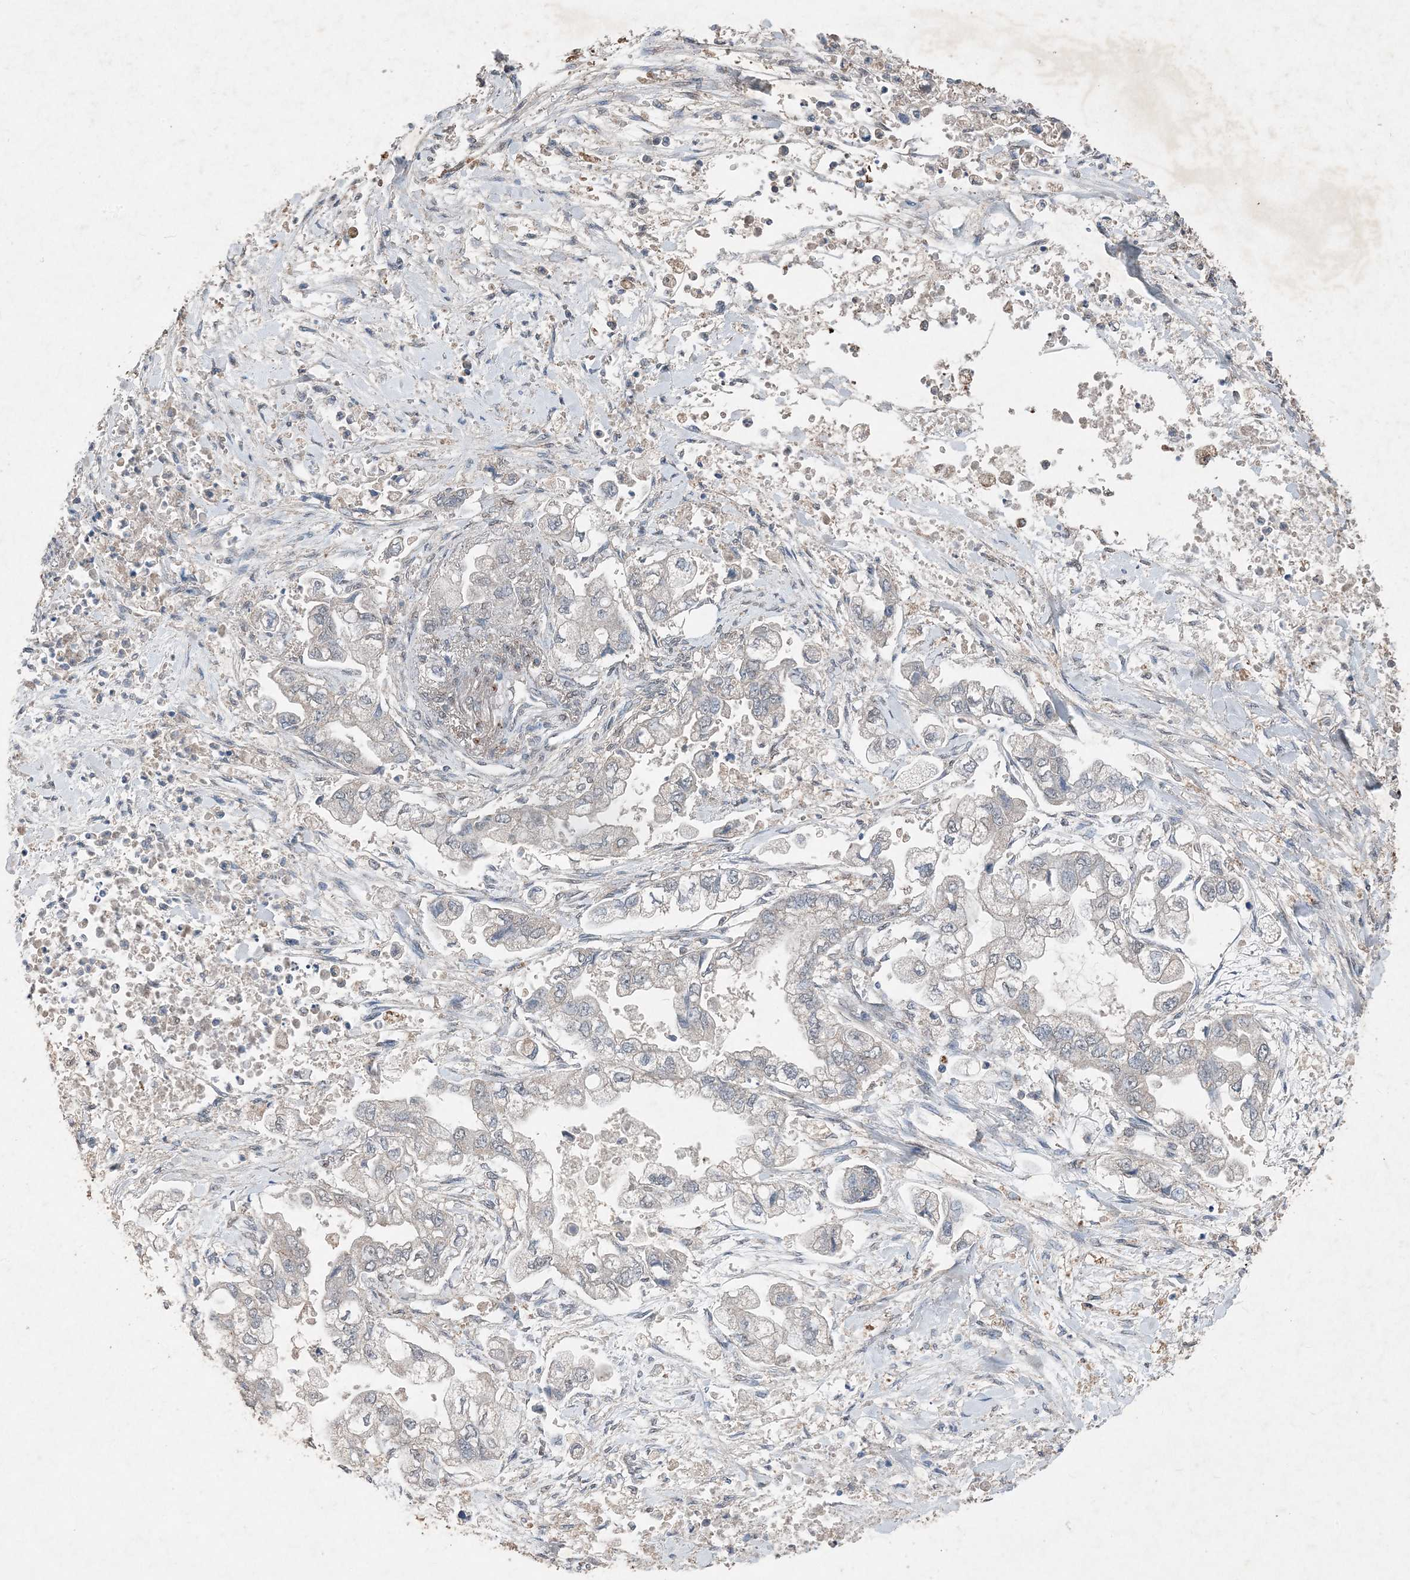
{"staining": {"intensity": "negative", "quantity": "none", "location": "none"}, "tissue": "stomach cancer", "cell_type": "Tumor cells", "image_type": "cancer", "snomed": [{"axis": "morphology", "description": "Normal tissue, NOS"}, {"axis": "morphology", "description": "Adenocarcinoma, NOS"}, {"axis": "topography", "description": "Stomach"}], "caption": "The micrograph reveals no staining of tumor cells in stomach adenocarcinoma.", "gene": "FCN3", "patient": {"sex": "male", "age": 62}}